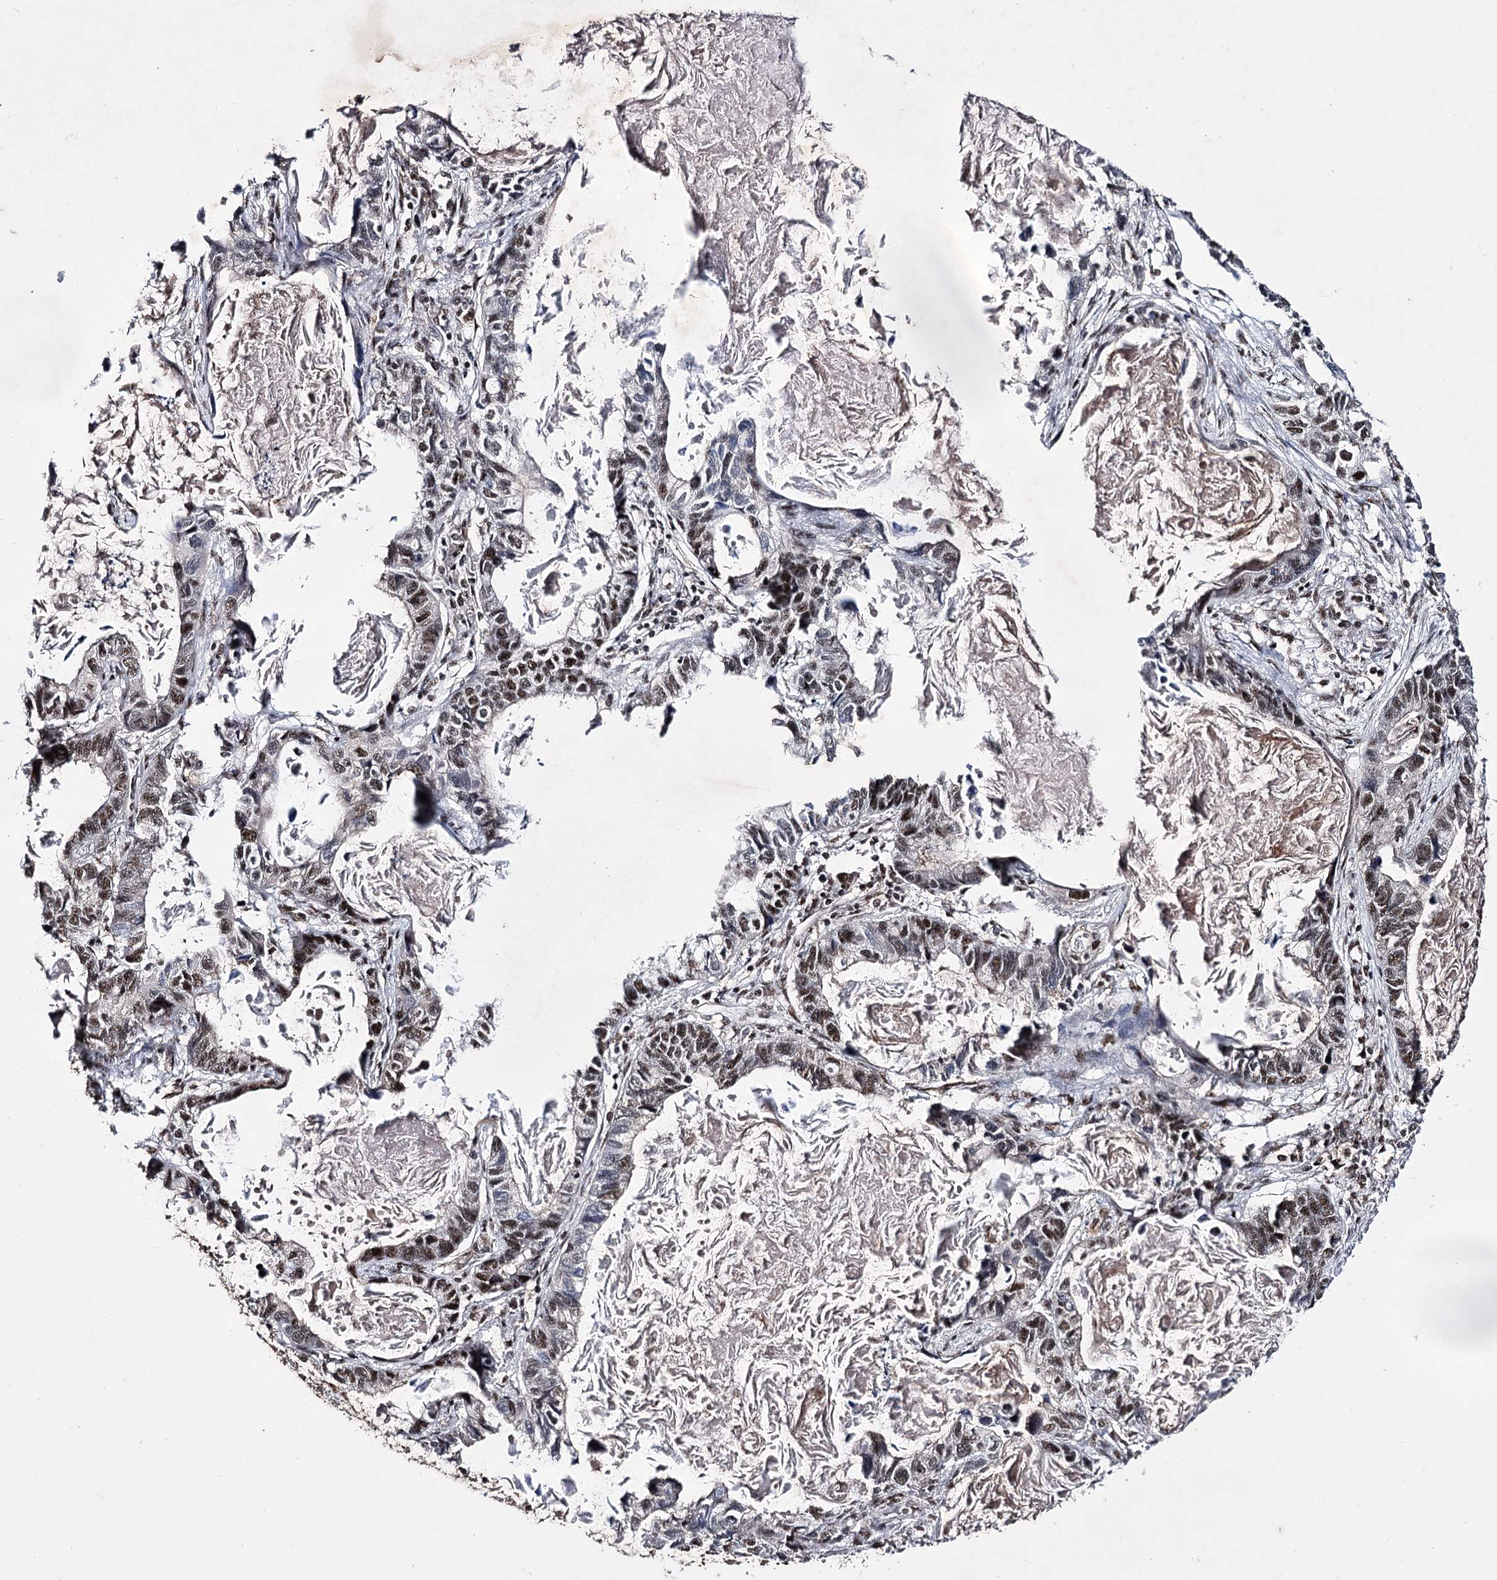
{"staining": {"intensity": "moderate", "quantity": "25%-75%", "location": "nuclear"}, "tissue": "lung cancer", "cell_type": "Tumor cells", "image_type": "cancer", "snomed": [{"axis": "morphology", "description": "Adenocarcinoma, NOS"}, {"axis": "topography", "description": "Lung"}], "caption": "The micrograph displays immunohistochemical staining of lung cancer. There is moderate nuclear expression is identified in approximately 25%-75% of tumor cells.", "gene": "PRPF40A", "patient": {"sex": "male", "age": 67}}